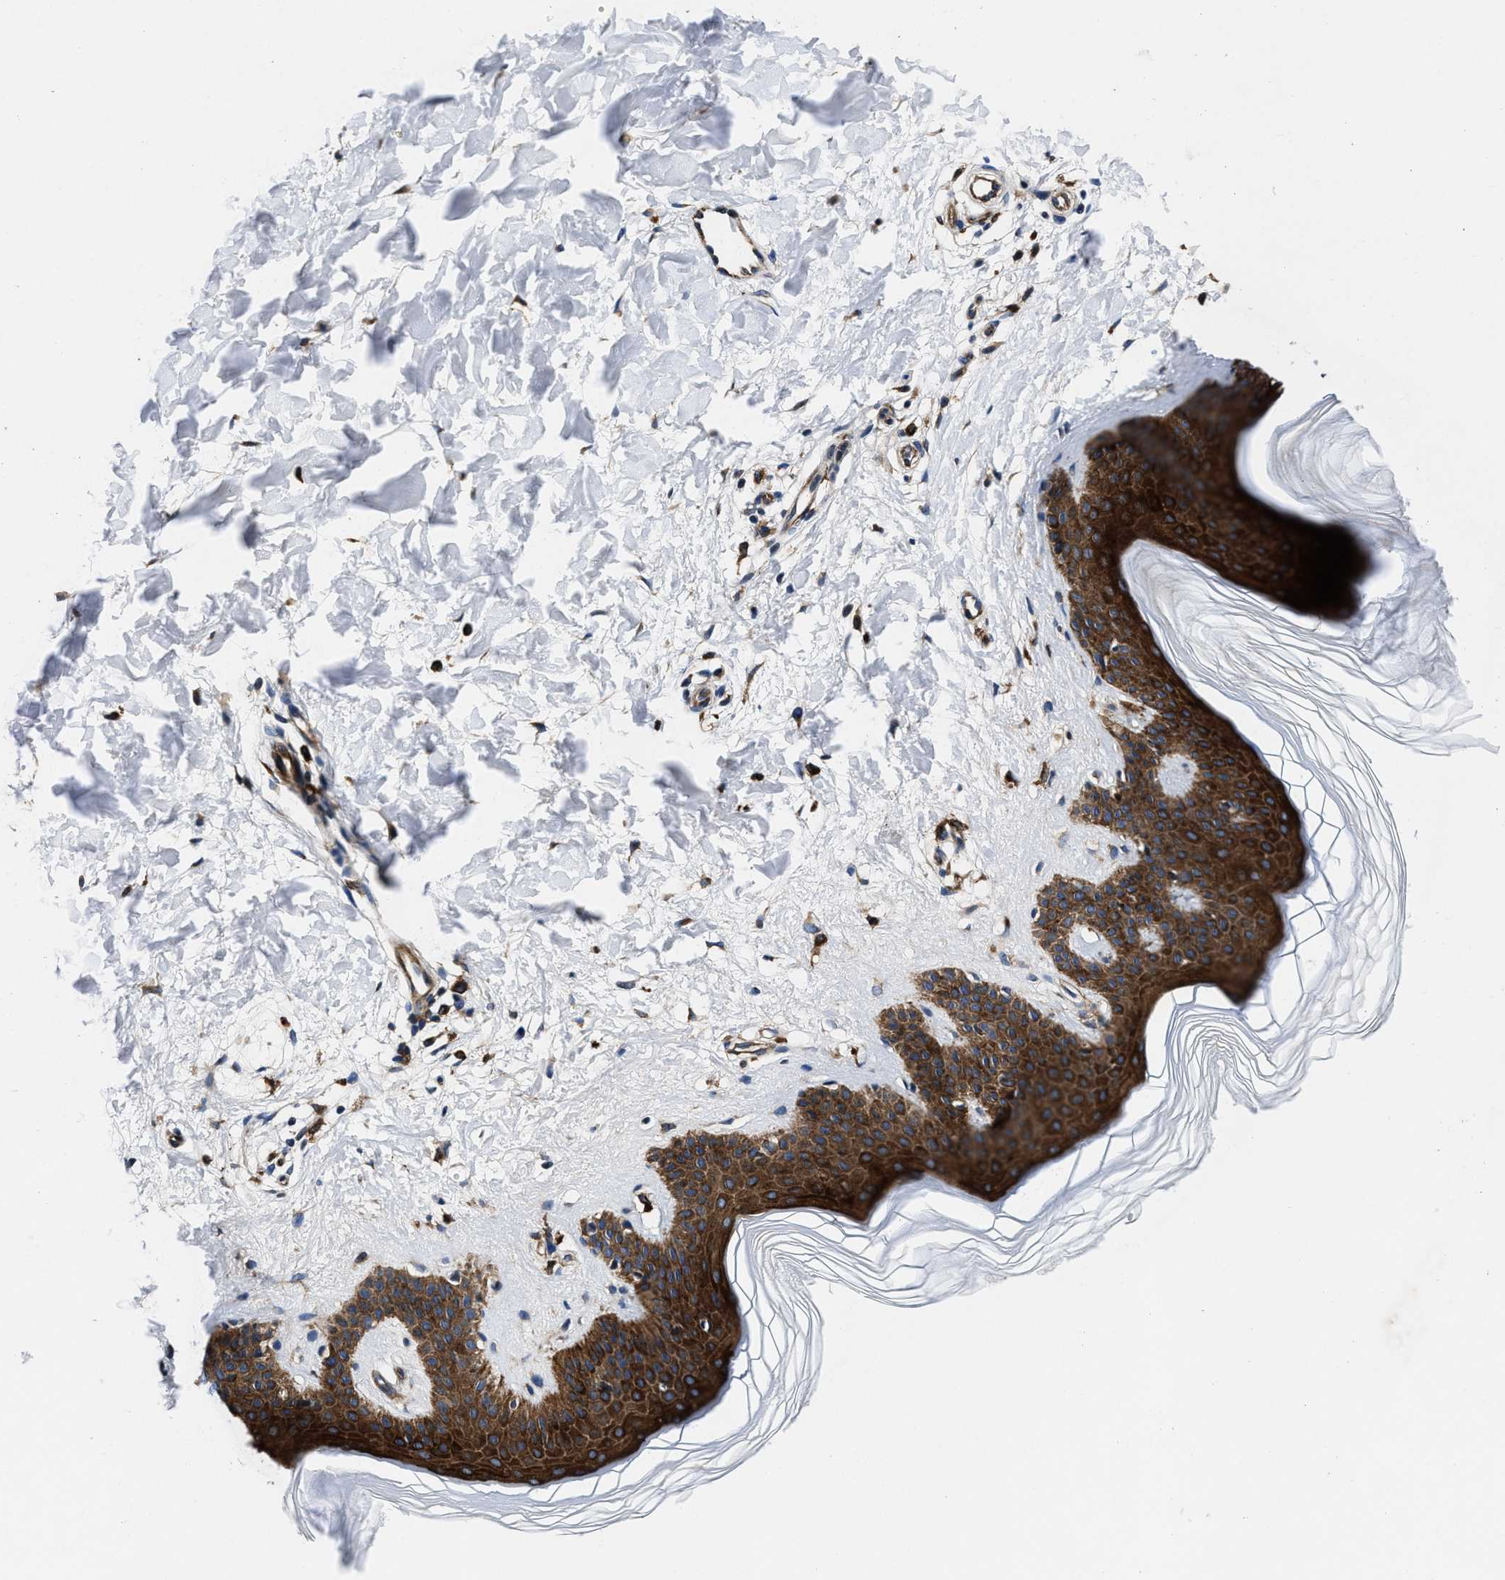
{"staining": {"intensity": "strong", "quantity": ">75%", "location": "cytoplasmic/membranous"}, "tissue": "skin", "cell_type": "Fibroblasts", "image_type": "normal", "snomed": [{"axis": "morphology", "description": "Normal tissue, NOS"}, {"axis": "morphology", "description": "Malignant melanoma, Metastatic site"}, {"axis": "topography", "description": "Skin"}], "caption": "DAB (3,3'-diaminobenzidine) immunohistochemical staining of benign human skin exhibits strong cytoplasmic/membranous protein expression in about >75% of fibroblasts. Nuclei are stained in blue.", "gene": "C2orf66", "patient": {"sex": "male", "age": 41}}